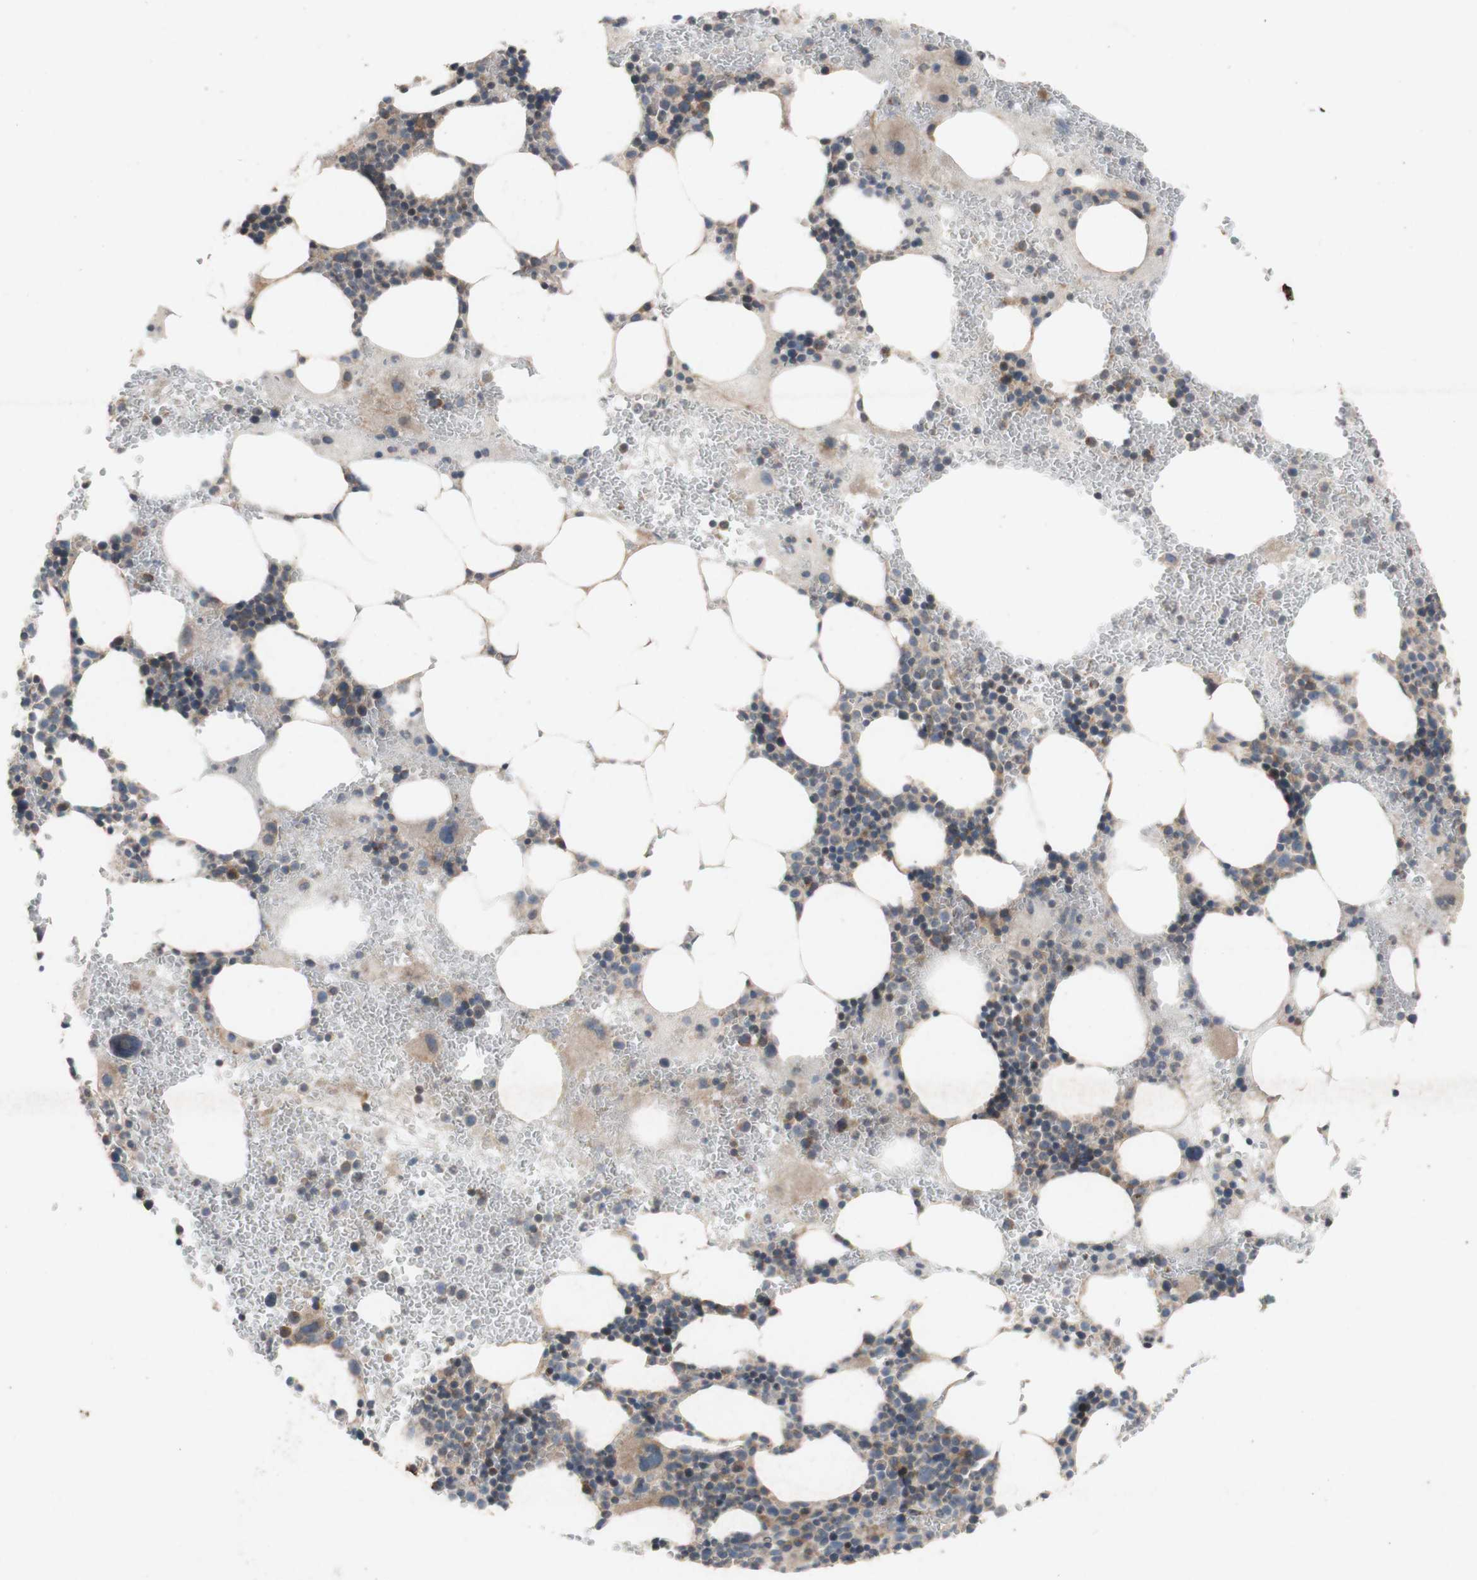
{"staining": {"intensity": "weak", "quantity": ">75%", "location": "cytoplasmic/membranous"}, "tissue": "bone marrow", "cell_type": "Hematopoietic cells", "image_type": "normal", "snomed": [{"axis": "morphology", "description": "Normal tissue, NOS"}, {"axis": "morphology", "description": "Inflammation, NOS"}, {"axis": "topography", "description": "Bone marrow"}], "caption": "Weak cytoplasmic/membranous positivity for a protein is present in approximately >75% of hematopoietic cells of unremarkable bone marrow using immunohistochemistry (IHC).", "gene": "TST", "patient": {"sex": "female", "age": 76}}